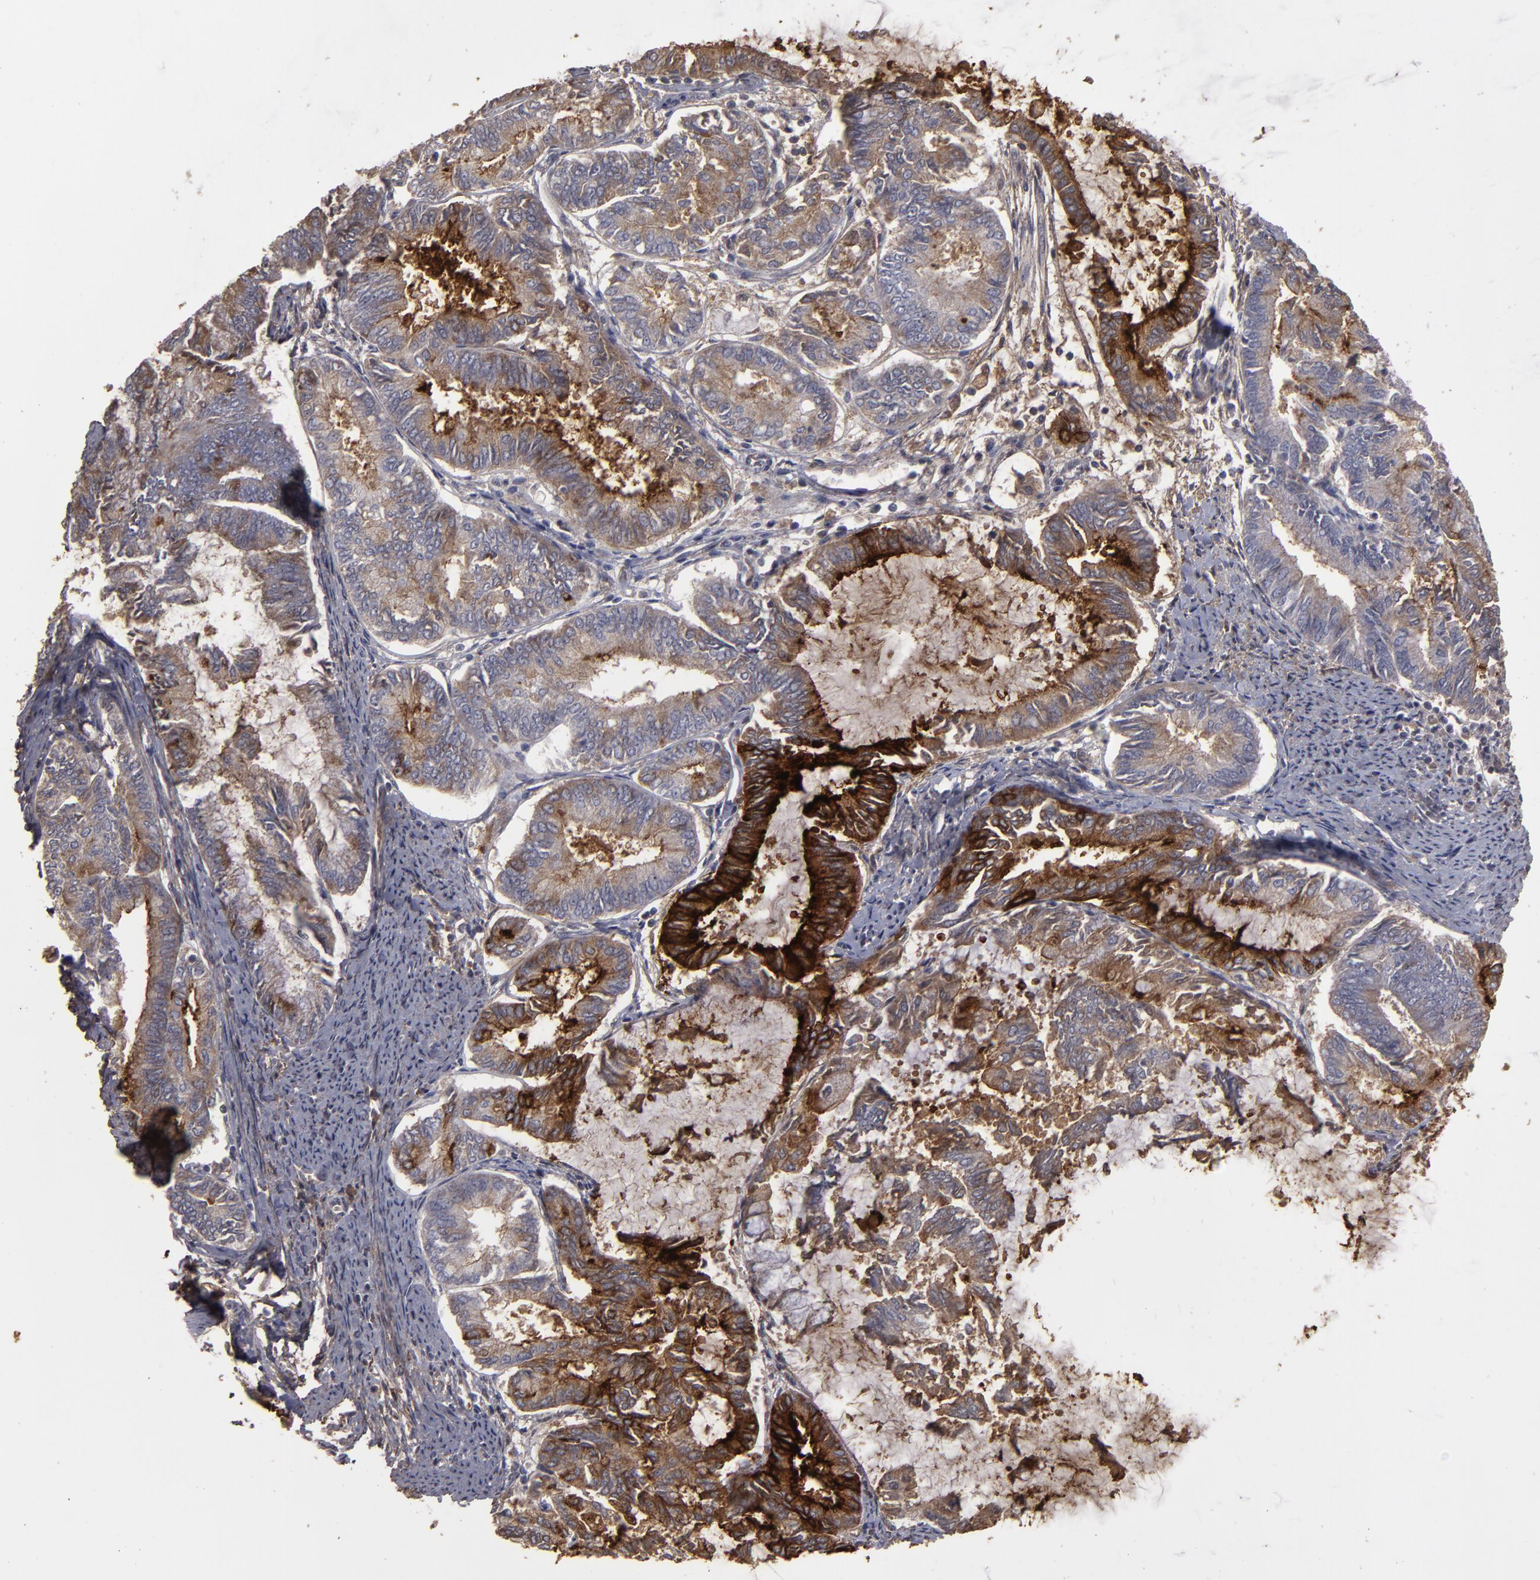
{"staining": {"intensity": "strong", "quantity": "25%-75%", "location": "cytoplasmic/membranous"}, "tissue": "endometrial cancer", "cell_type": "Tumor cells", "image_type": "cancer", "snomed": [{"axis": "morphology", "description": "Adenocarcinoma, NOS"}, {"axis": "topography", "description": "Endometrium"}], "caption": "The photomicrograph demonstrates immunohistochemical staining of endometrial cancer (adenocarcinoma). There is strong cytoplasmic/membranous staining is present in approximately 25%-75% of tumor cells.", "gene": "CD55", "patient": {"sex": "female", "age": 86}}